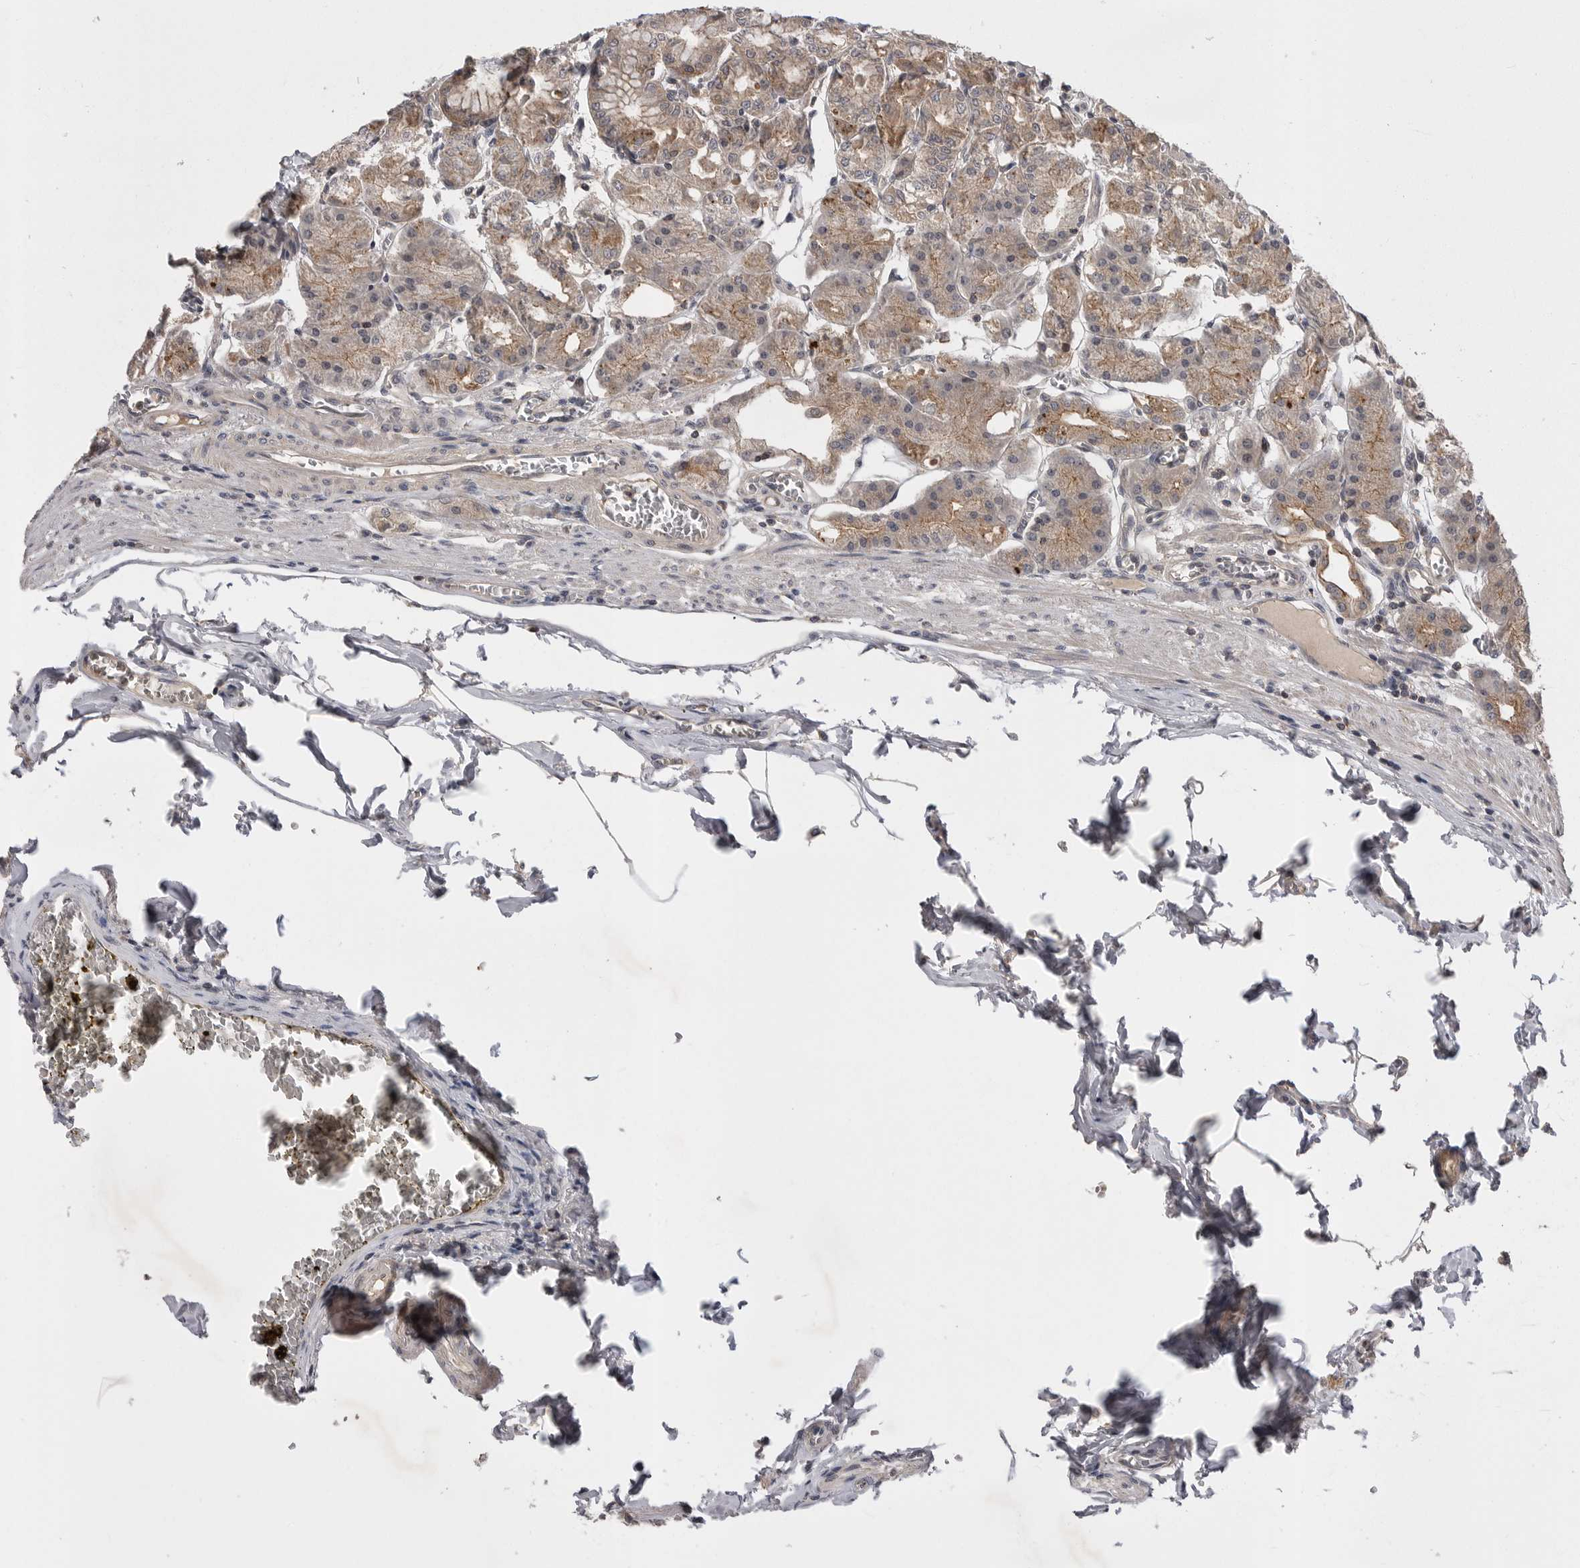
{"staining": {"intensity": "weak", "quantity": ">75%", "location": "cytoplasmic/membranous,nuclear"}, "tissue": "stomach", "cell_type": "Glandular cells", "image_type": "normal", "snomed": [{"axis": "morphology", "description": "Normal tissue, NOS"}, {"axis": "topography", "description": "Stomach, lower"}], "caption": "An image of human stomach stained for a protein reveals weak cytoplasmic/membranous,nuclear brown staining in glandular cells. Nuclei are stained in blue.", "gene": "AOAH", "patient": {"sex": "male", "age": 71}}